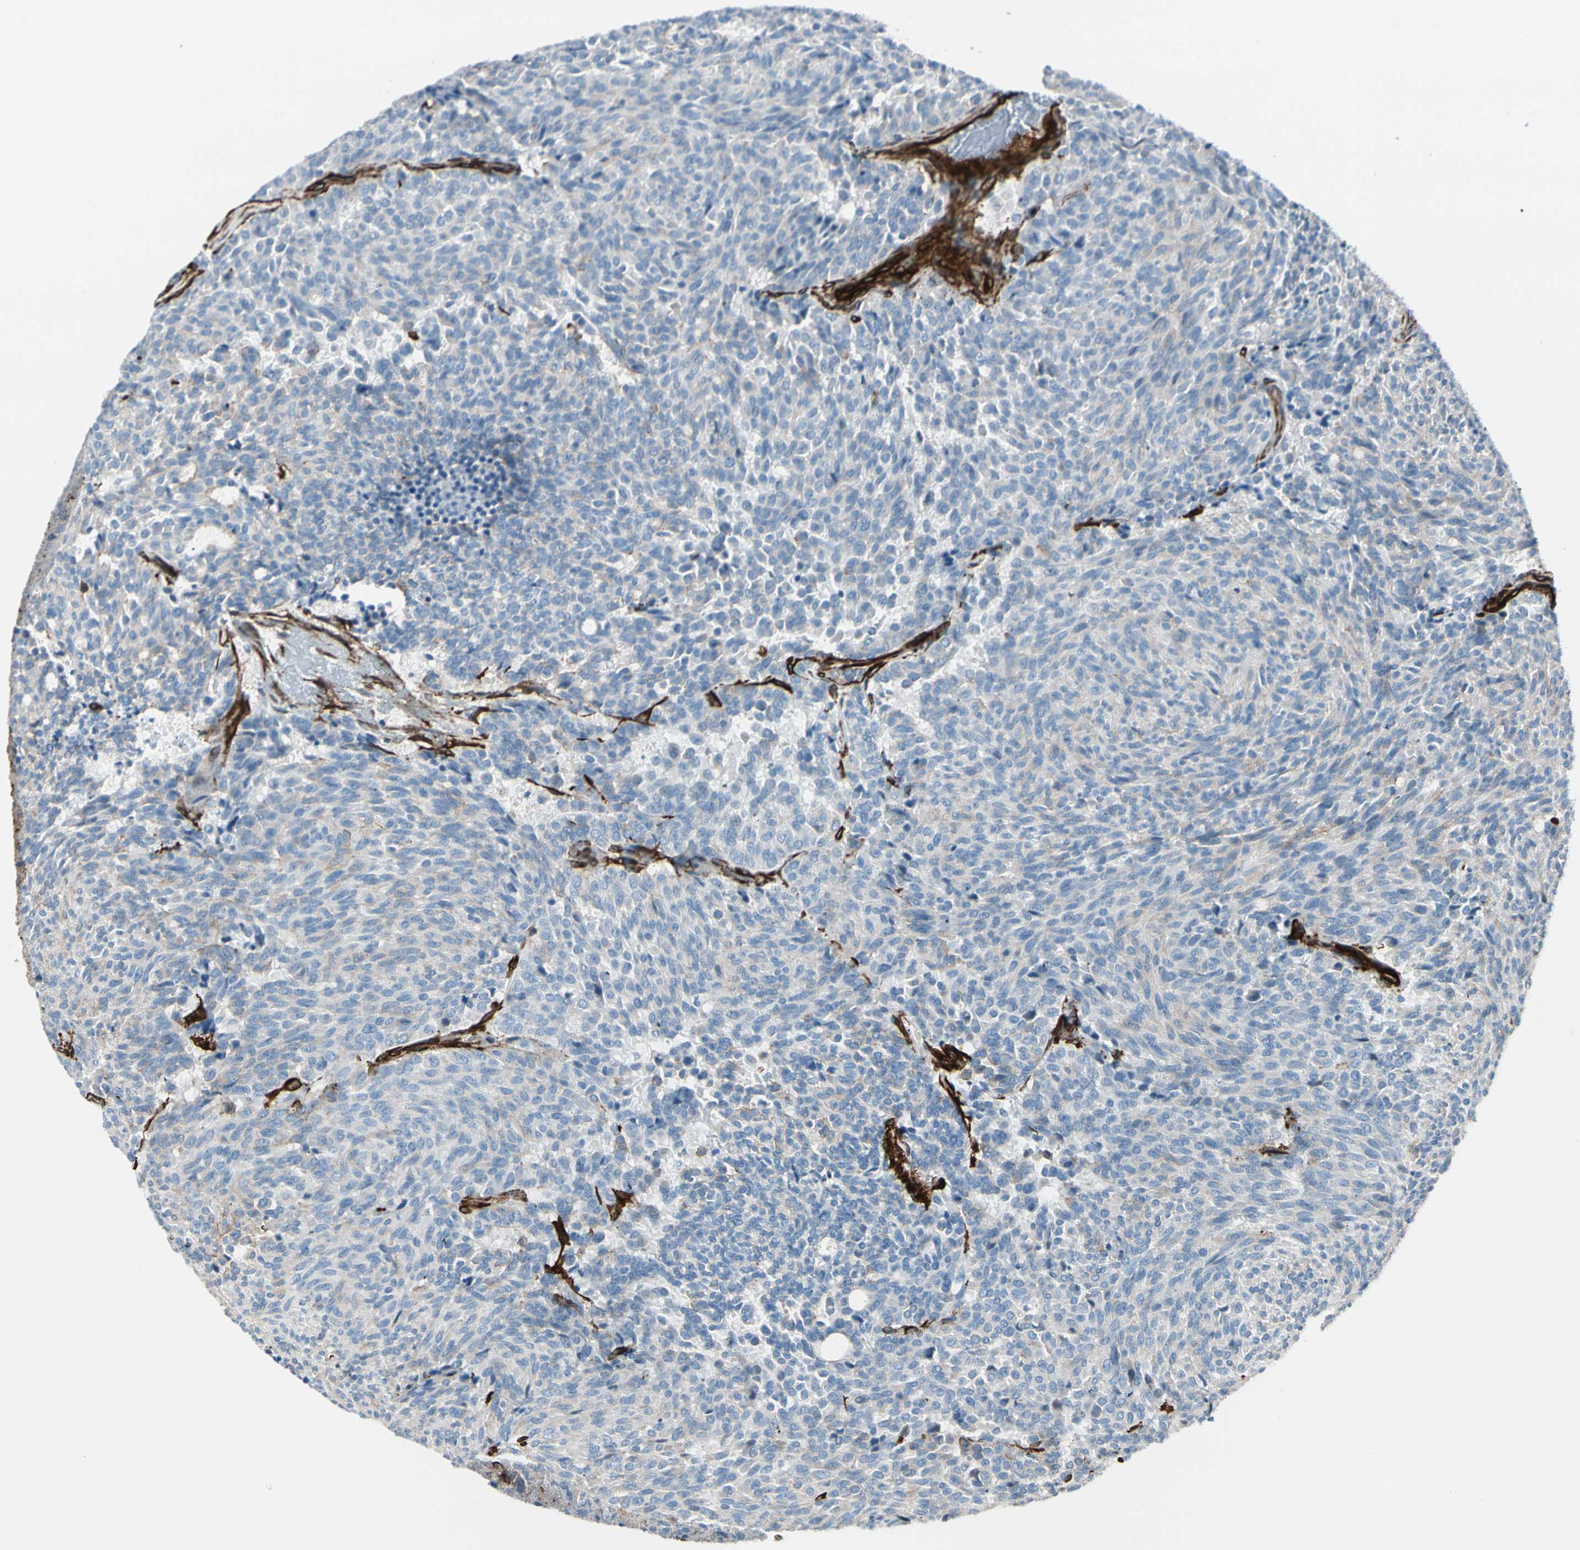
{"staining": {"intensity": "negative", "quantity": "none", "location": "none"}, "tissue": "carcinoid", "cell_type": "Tumor cells", "image_type": "cancer", "snomed": [{"axis": "morphology", "description": "Carcinoid, malignant, NOS"}, {"axis": "topography", "description": "Pancreas"}], "caption": "Photomicrograph shows no significant protein staining in tumor cells of carcinoid. (Brightfield microscopy of DAB immunohistochemistry (IHC) at high magnification).", "gene": "CALD1", "patient": {"sex": "female", "age": 54}}